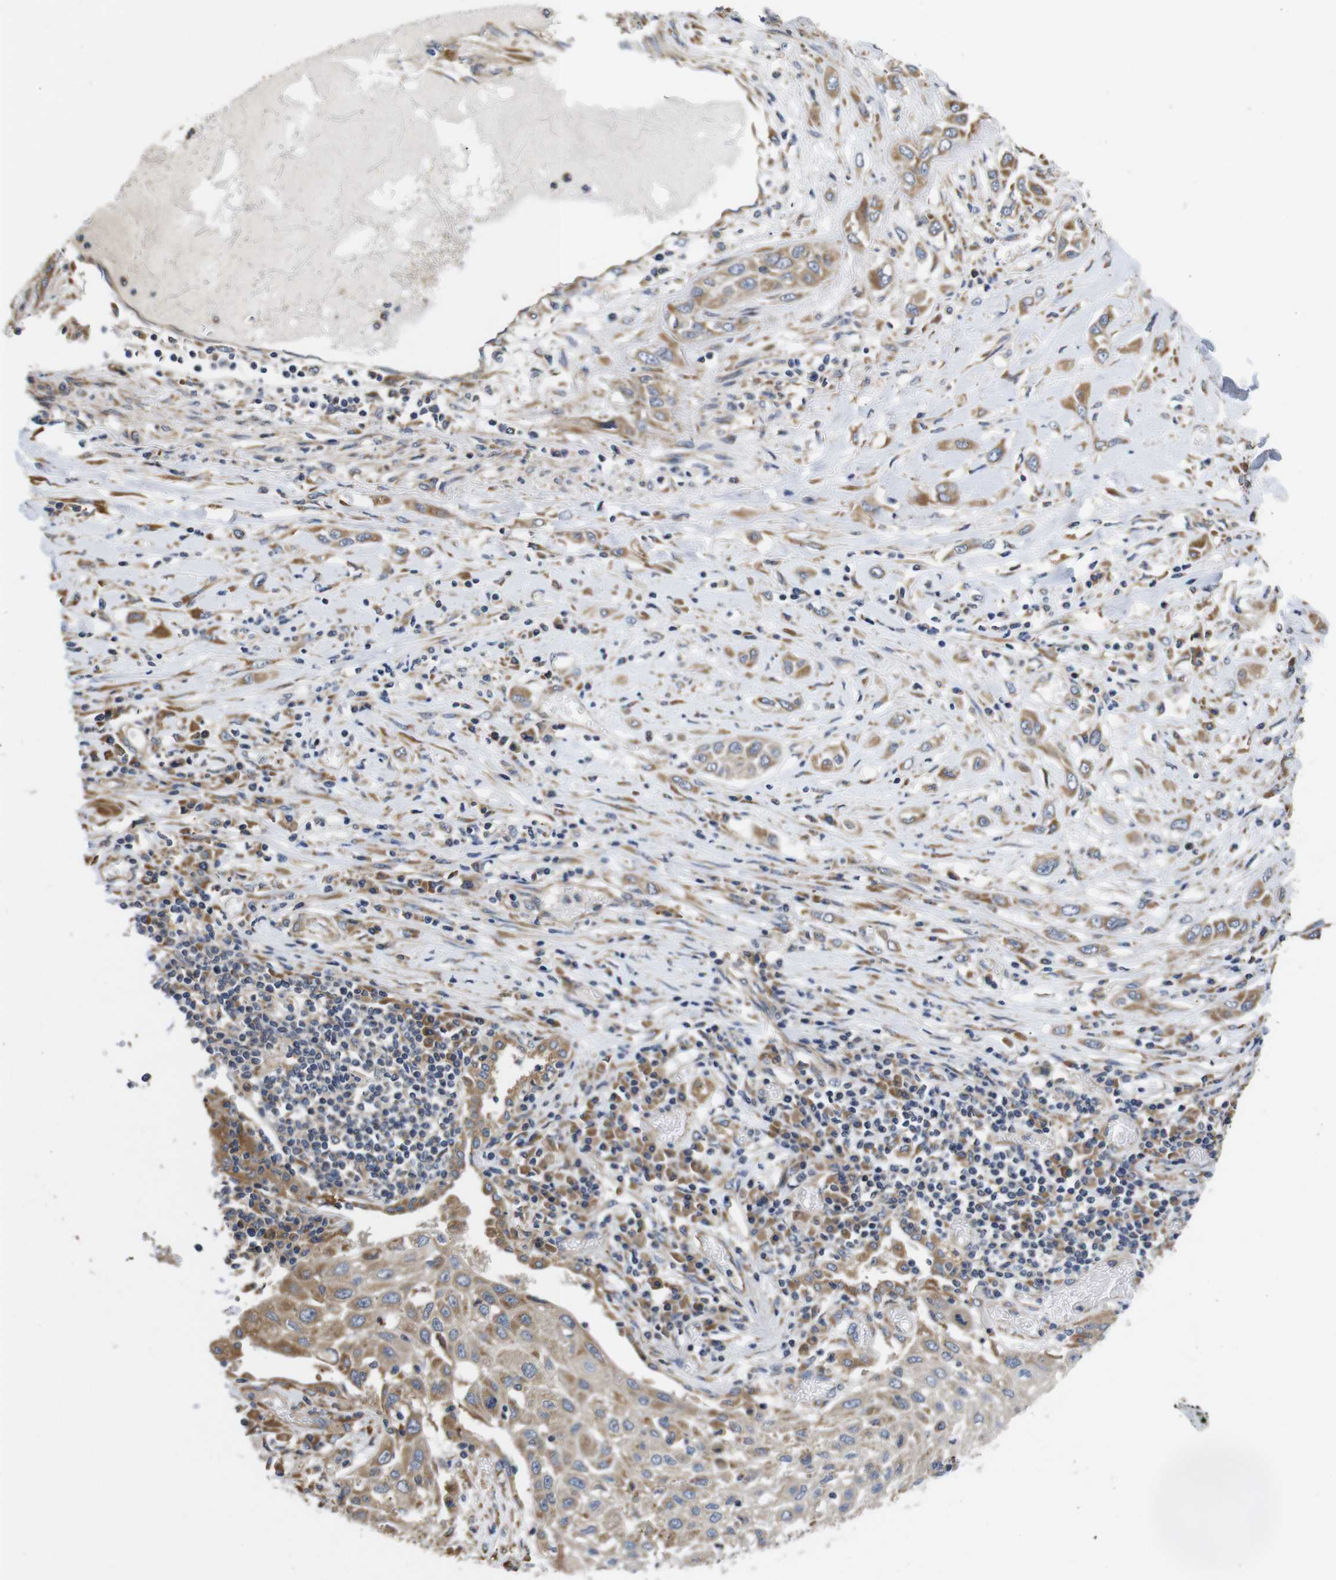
{"staining": {"intensity": "moderate", "quantity": ">75%", "location": "cytoplasmic/membranous"}, "tissue": "lung cancer", "cell_type": "Tumor cells", "image_type": "cancer", "snomed": [{"axis": "morphology", "description": "Squamous cell carcinoma, NOS"}, {"axis": "topography", "description": "Lung"}], "caption": "Immunohistochemistry (IHC) (DAB) staining of human squamous cell carcinoma (lung) displays moderate cytoplasmic/membranous protein expression in about >75% of tumor cells. The protein of interest is stained brown, and the nuclei are stained in blue (DAB IHC with brightfield microscopy, high magnification).", "gene": "MARCHF7", "patient": {"sex": "male", "age": 71}}